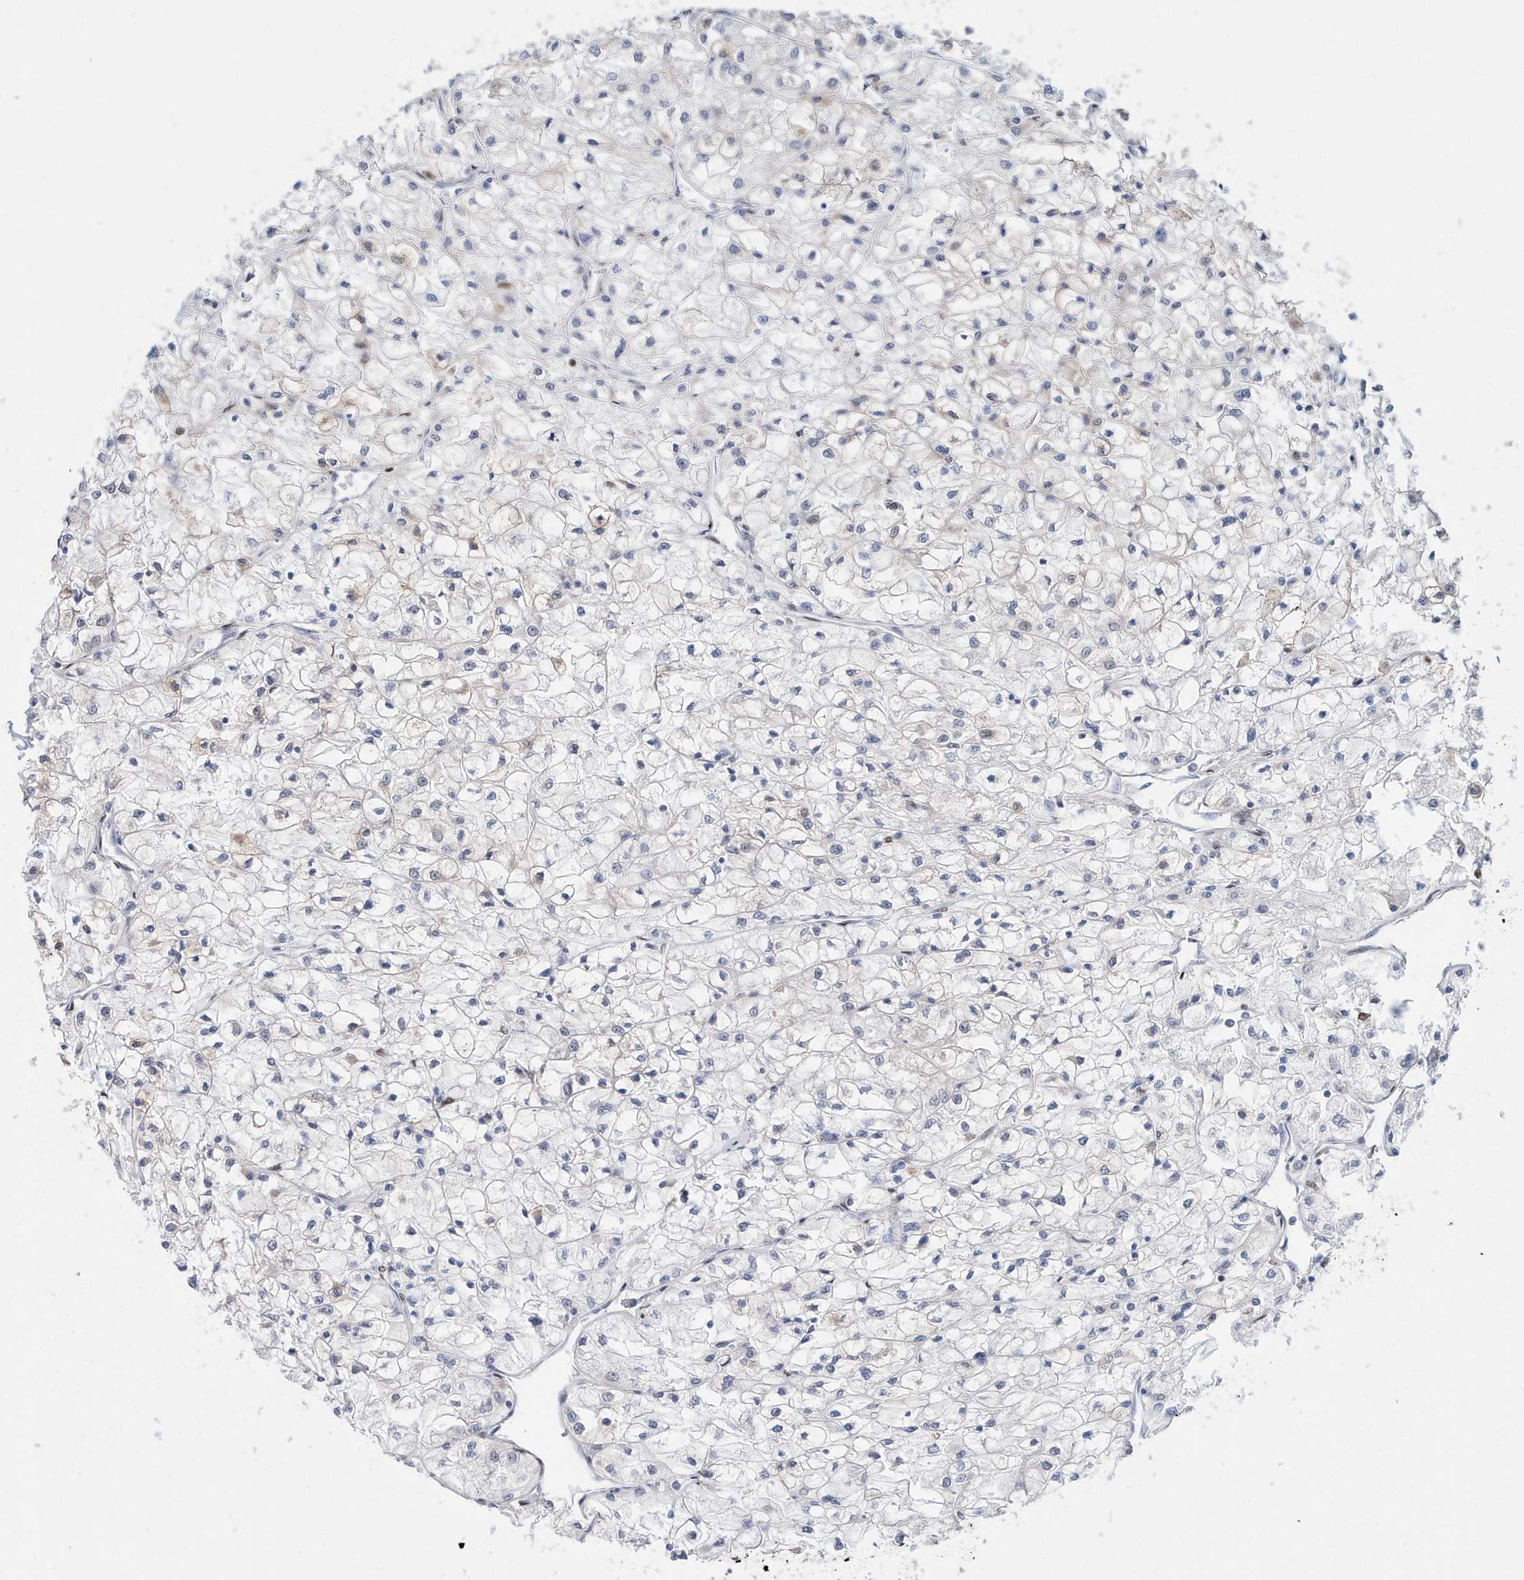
{"staining": {"intensity": "negative", "quantity": "none", "location": "none"}, "tissue": "renal cancer", "cell_type": "Tumor cells", "image_type": "cancer", "snomed": [{"axis": "morphology", "description": "Adenocarcinoma, NOS"}, {"axis": "topography", "description": "Kidney"}], "caption": "Tumor cells are negative for protein expression in human renal cancer (adenocarcinoma).", "gene": "MACROH2A2", "patient": {"sex": "male", "age": 80}}